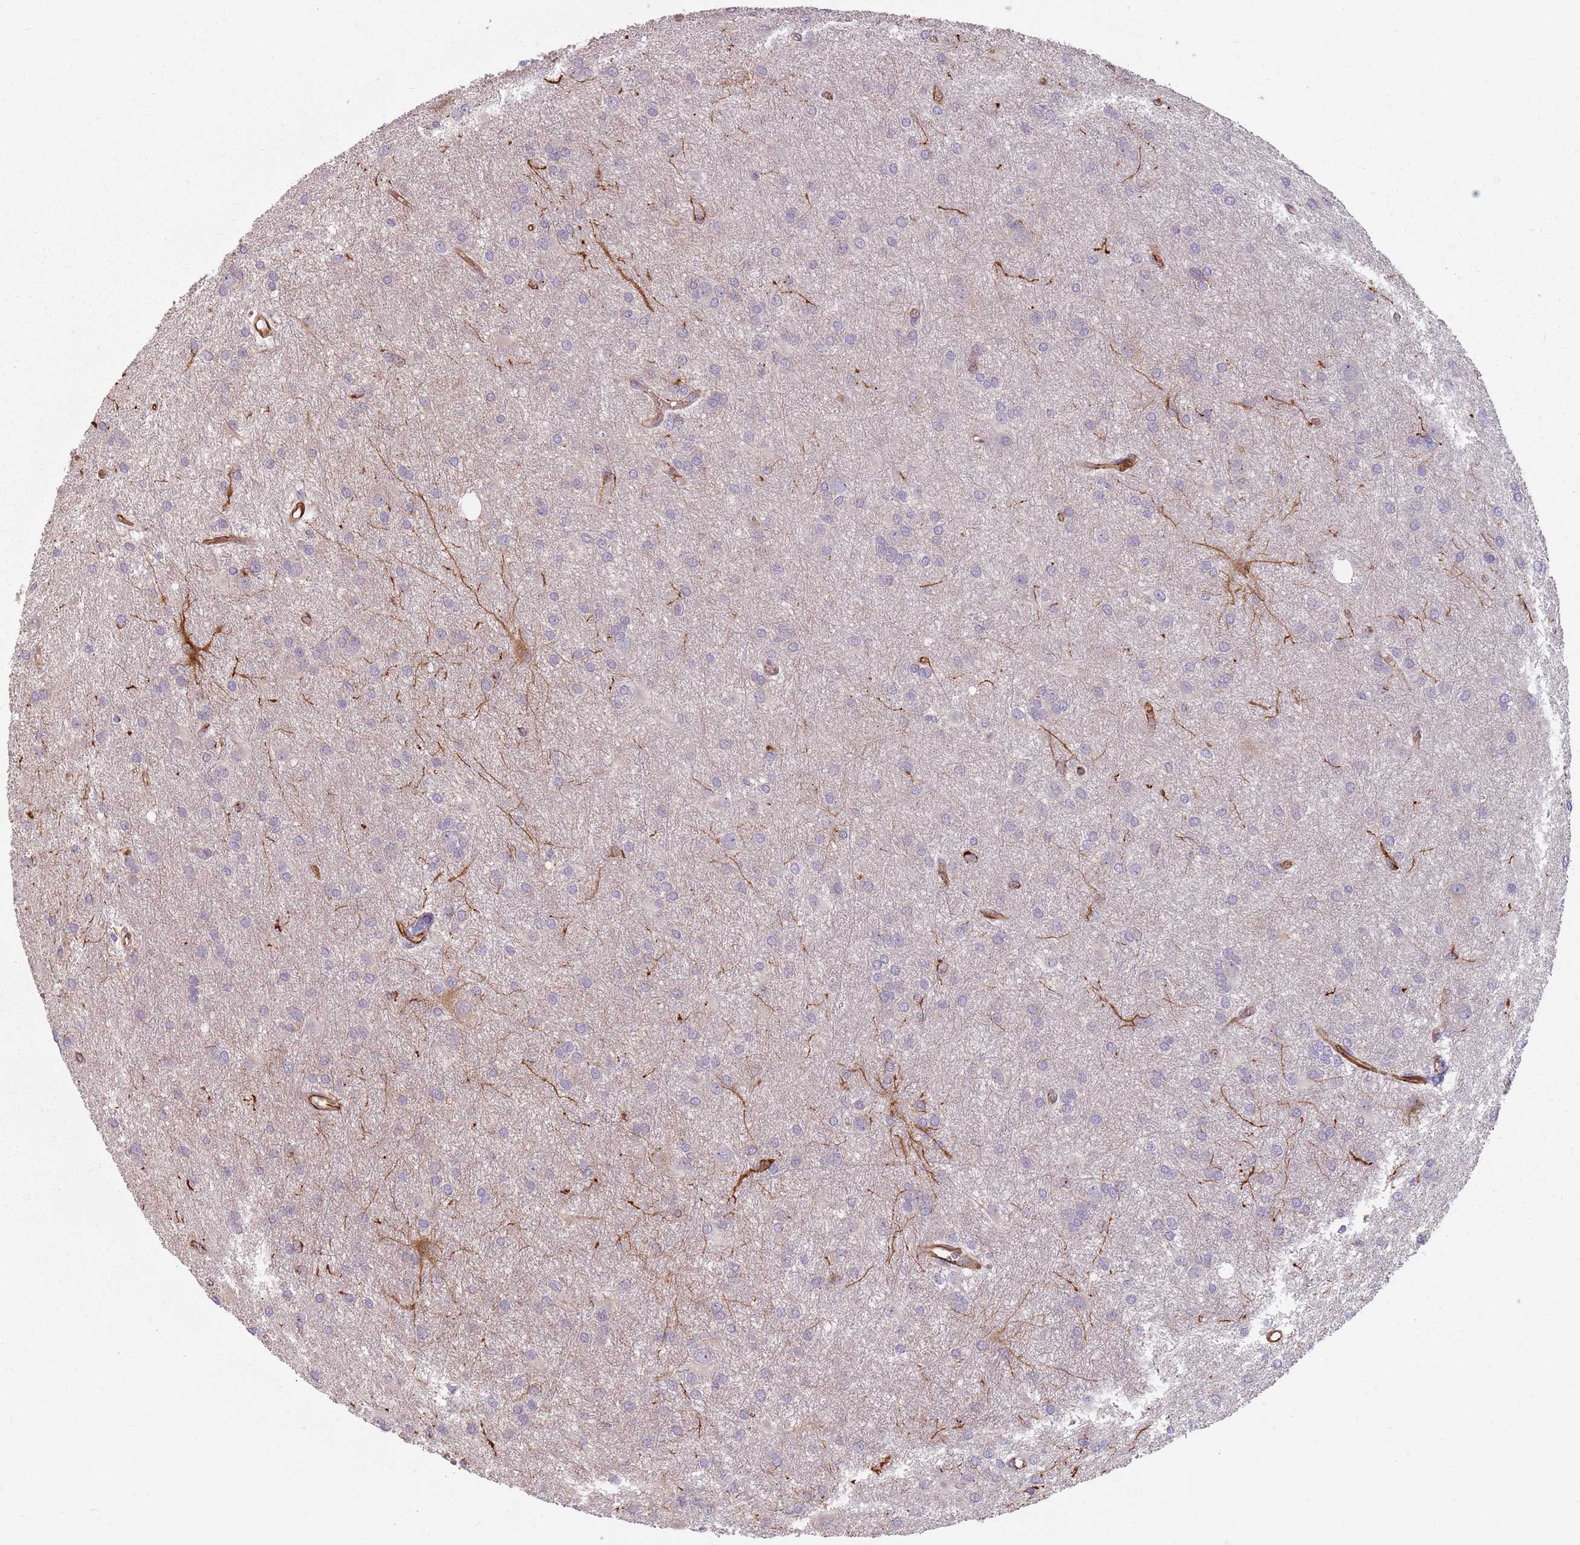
{"staining": {"intensity": "negative", "quantity": "none", "location": "none"}, "tissue": "glioma", "cell_type": "Tumor cells", "image_type": "cancer", "snomed": [{"axis": "morphology", "description": "Glioma, malignant, High grade"}, {"axis": "topography", "description": "Brain"}], "caption": "Immunohistochemistry photomicrograph of neoplastic tissue: glioma stained with DAB (3,3'-diaminobenzidine) shows no significant protein expression in tumor cells.", "gene": "GAS2L3", "patient": {"sex": "female", "age": 50}}